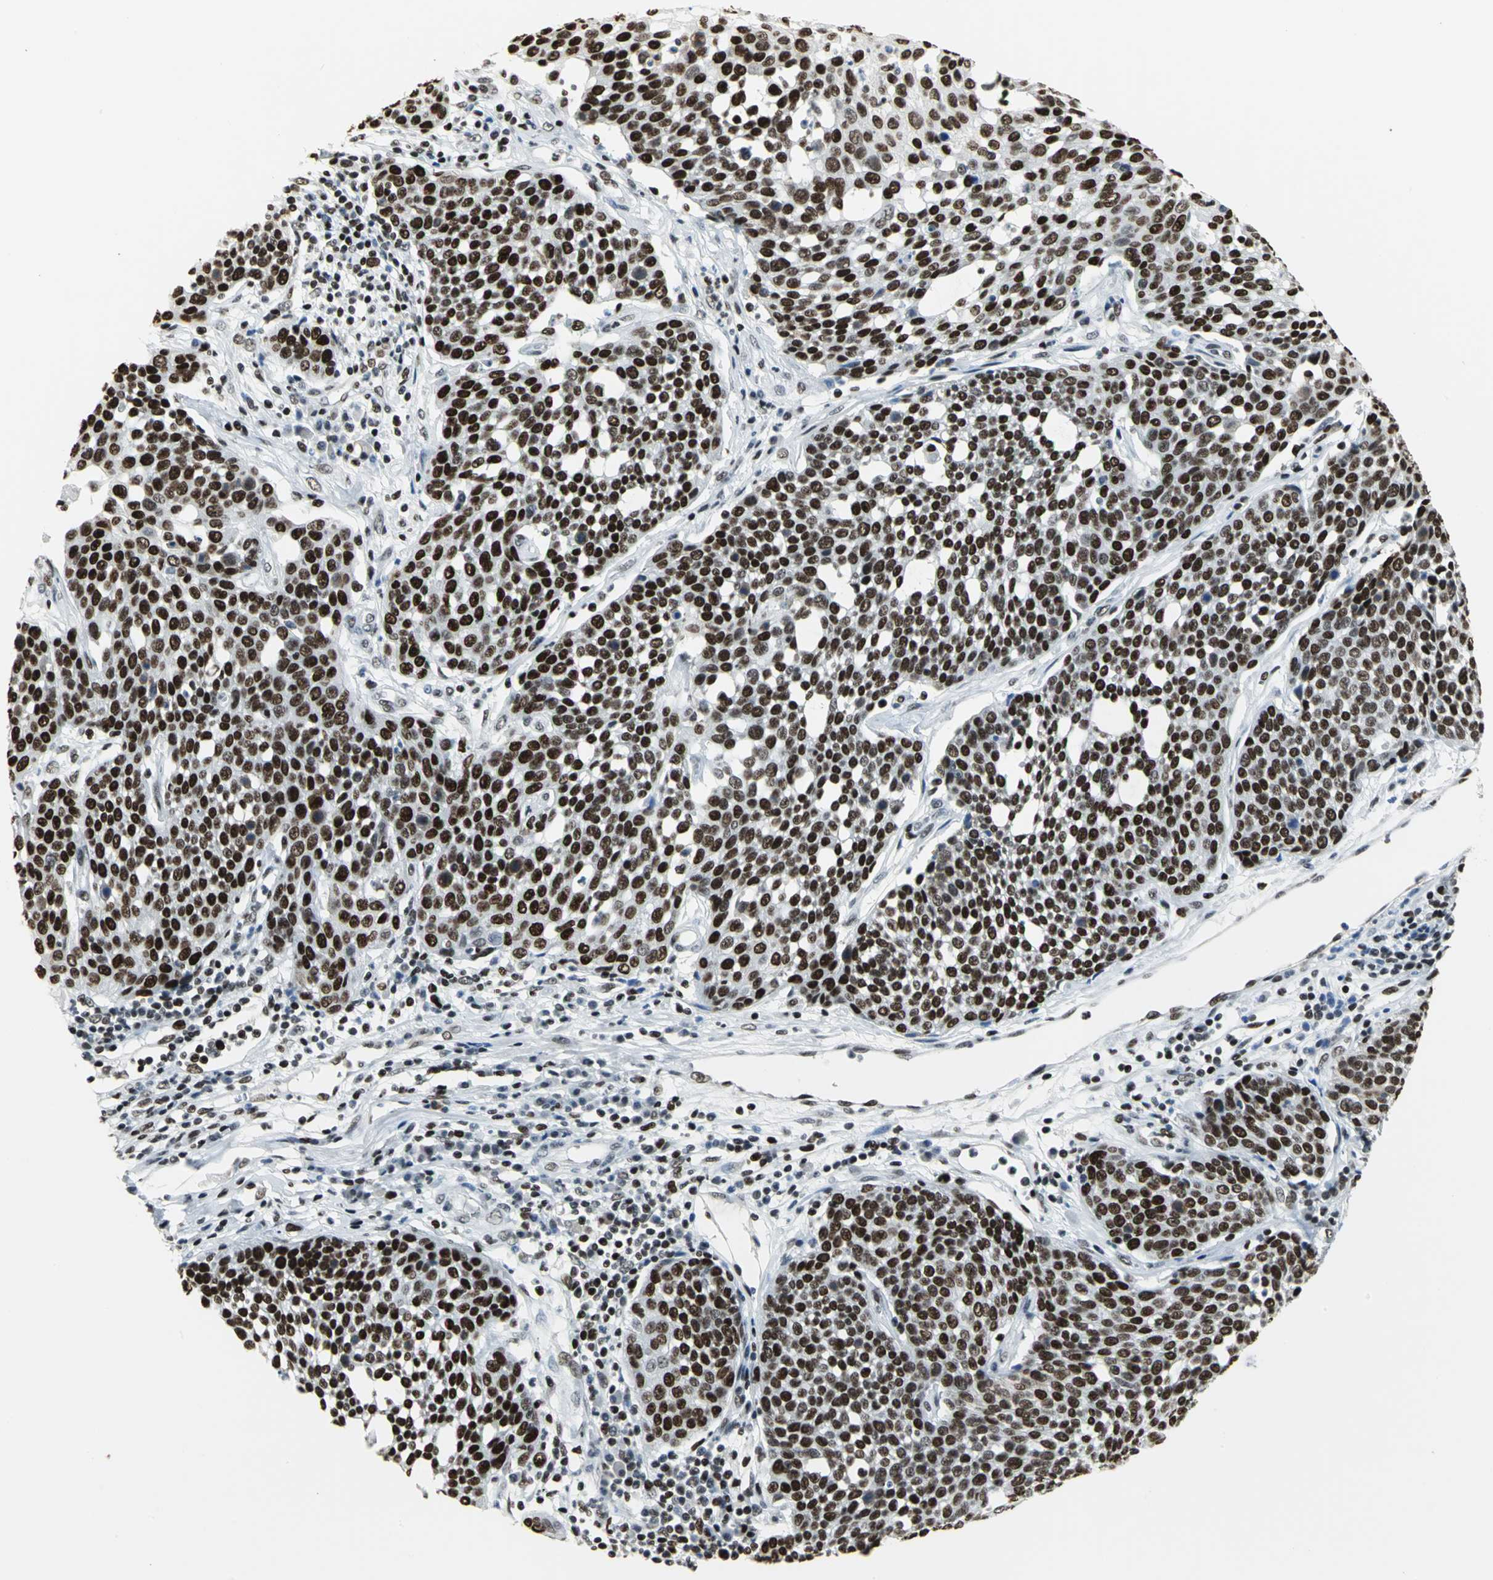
{"staining": {"intensity": "strong", "quantity": ">75%", "location": "nuclear"}, "tissue": "cervical cancer", "cell_type": "Tumor cells", "image_type": "cancer", "snomed": [{"axis": "morphology", "description": "Squamous cell carcinoma, NOS"}, {"axis": "topography", "description": "Cervix"}], "caption": "Immunohistochemical staining of cervical squamous cell carcinoma exhibits strong nuclear protein expression in approximately >75% of tumor cells. Immunohistochemistry stains the protein of interest in brown and the nuclei are stained blue.", "gene": "HNRNPD", "patient": {"sex": "female", "age": 34}}